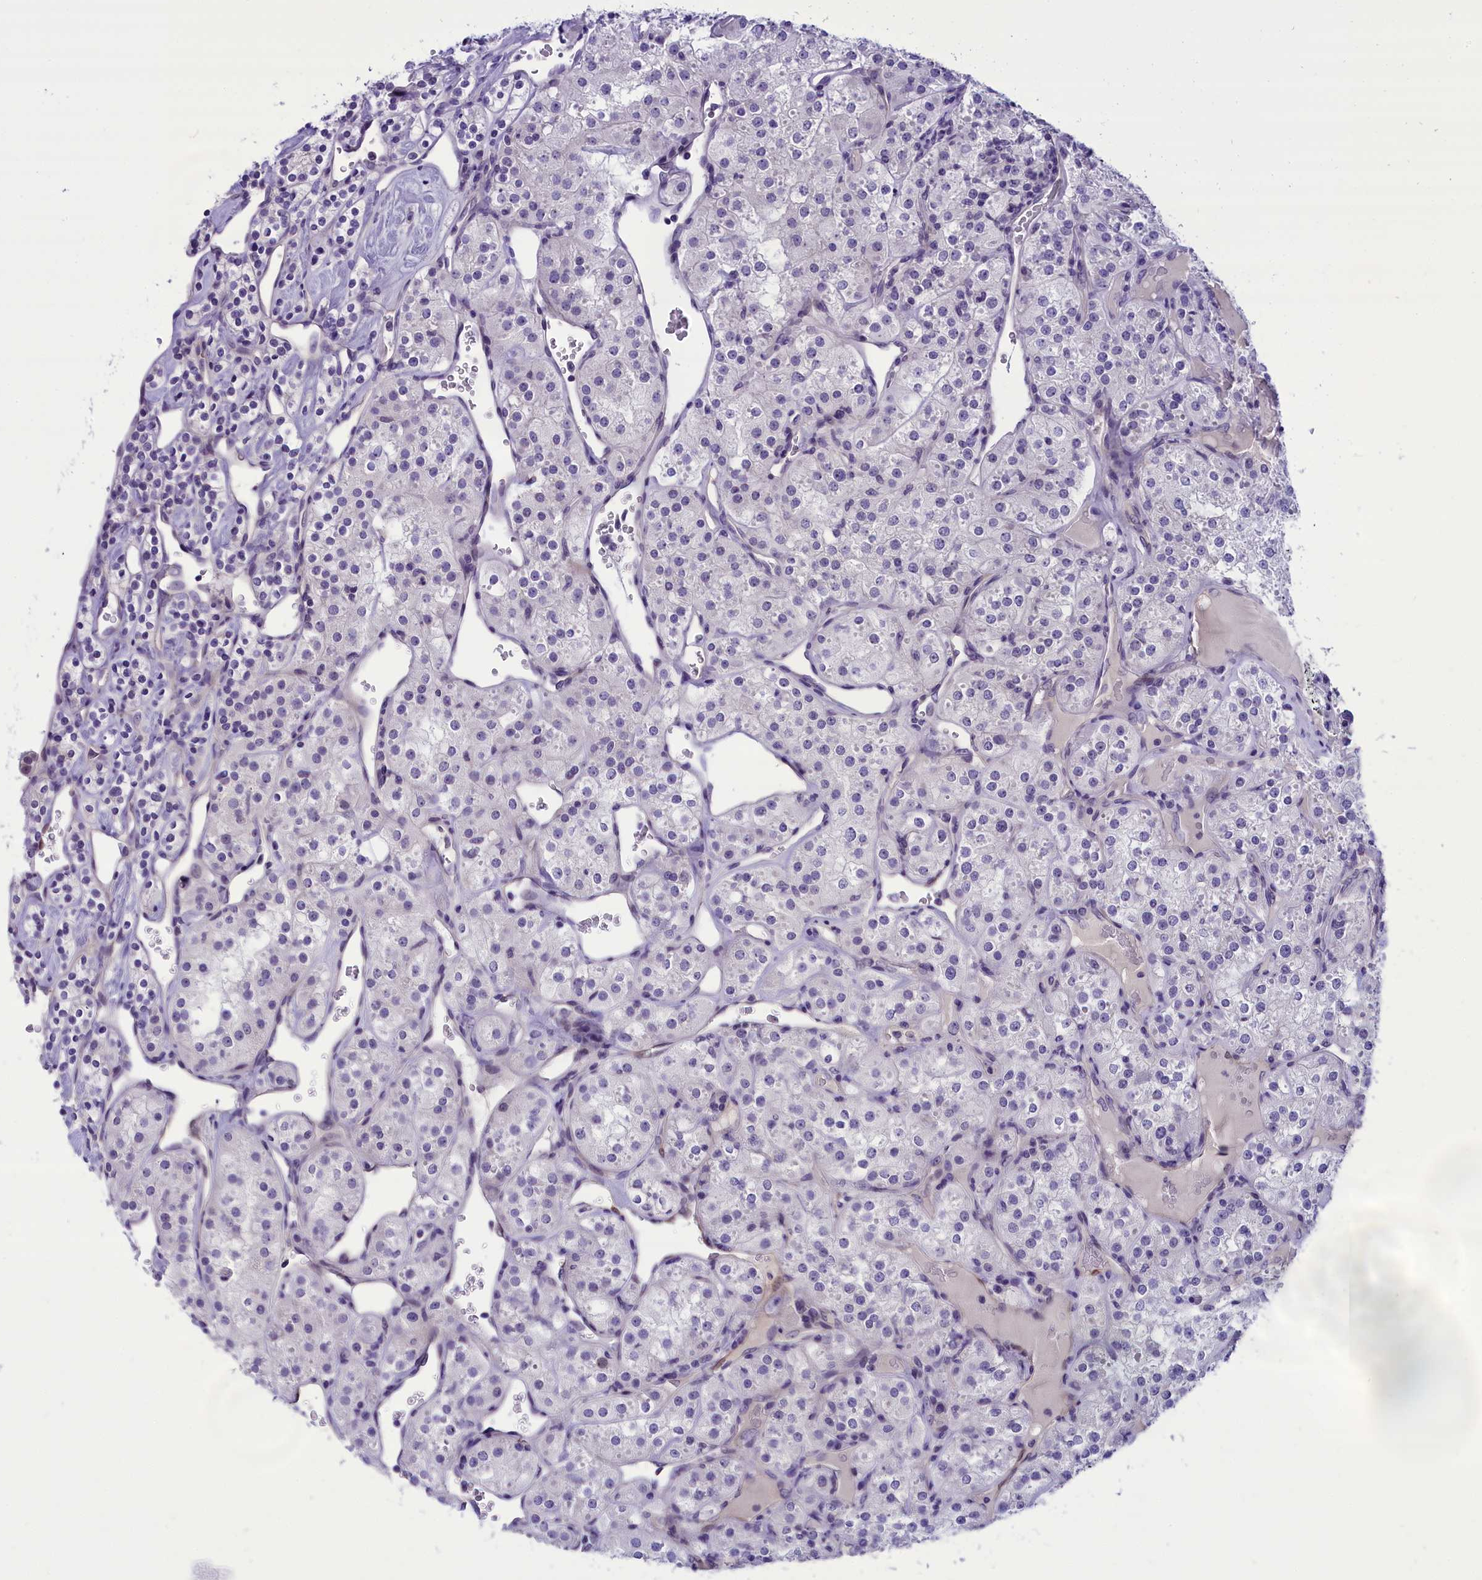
{"staining": {"intensity": "negative", "quantity": "none", "location": "none"}, "tissue": "renal cancer", "cell_type": "Tumor cells", "image_type": "cancer", "snomed": [{"axis": "morphology", "description": "Adenocarcinoma, NOS"}, {"axis": "topography", "description": "Kidney"}], "caption": "A micrograph of human adenocarcinoma (renal) is negative for staining in tumor cells.", "gene": "PRR15", "patient": {"sex": "male", "age": 77}}